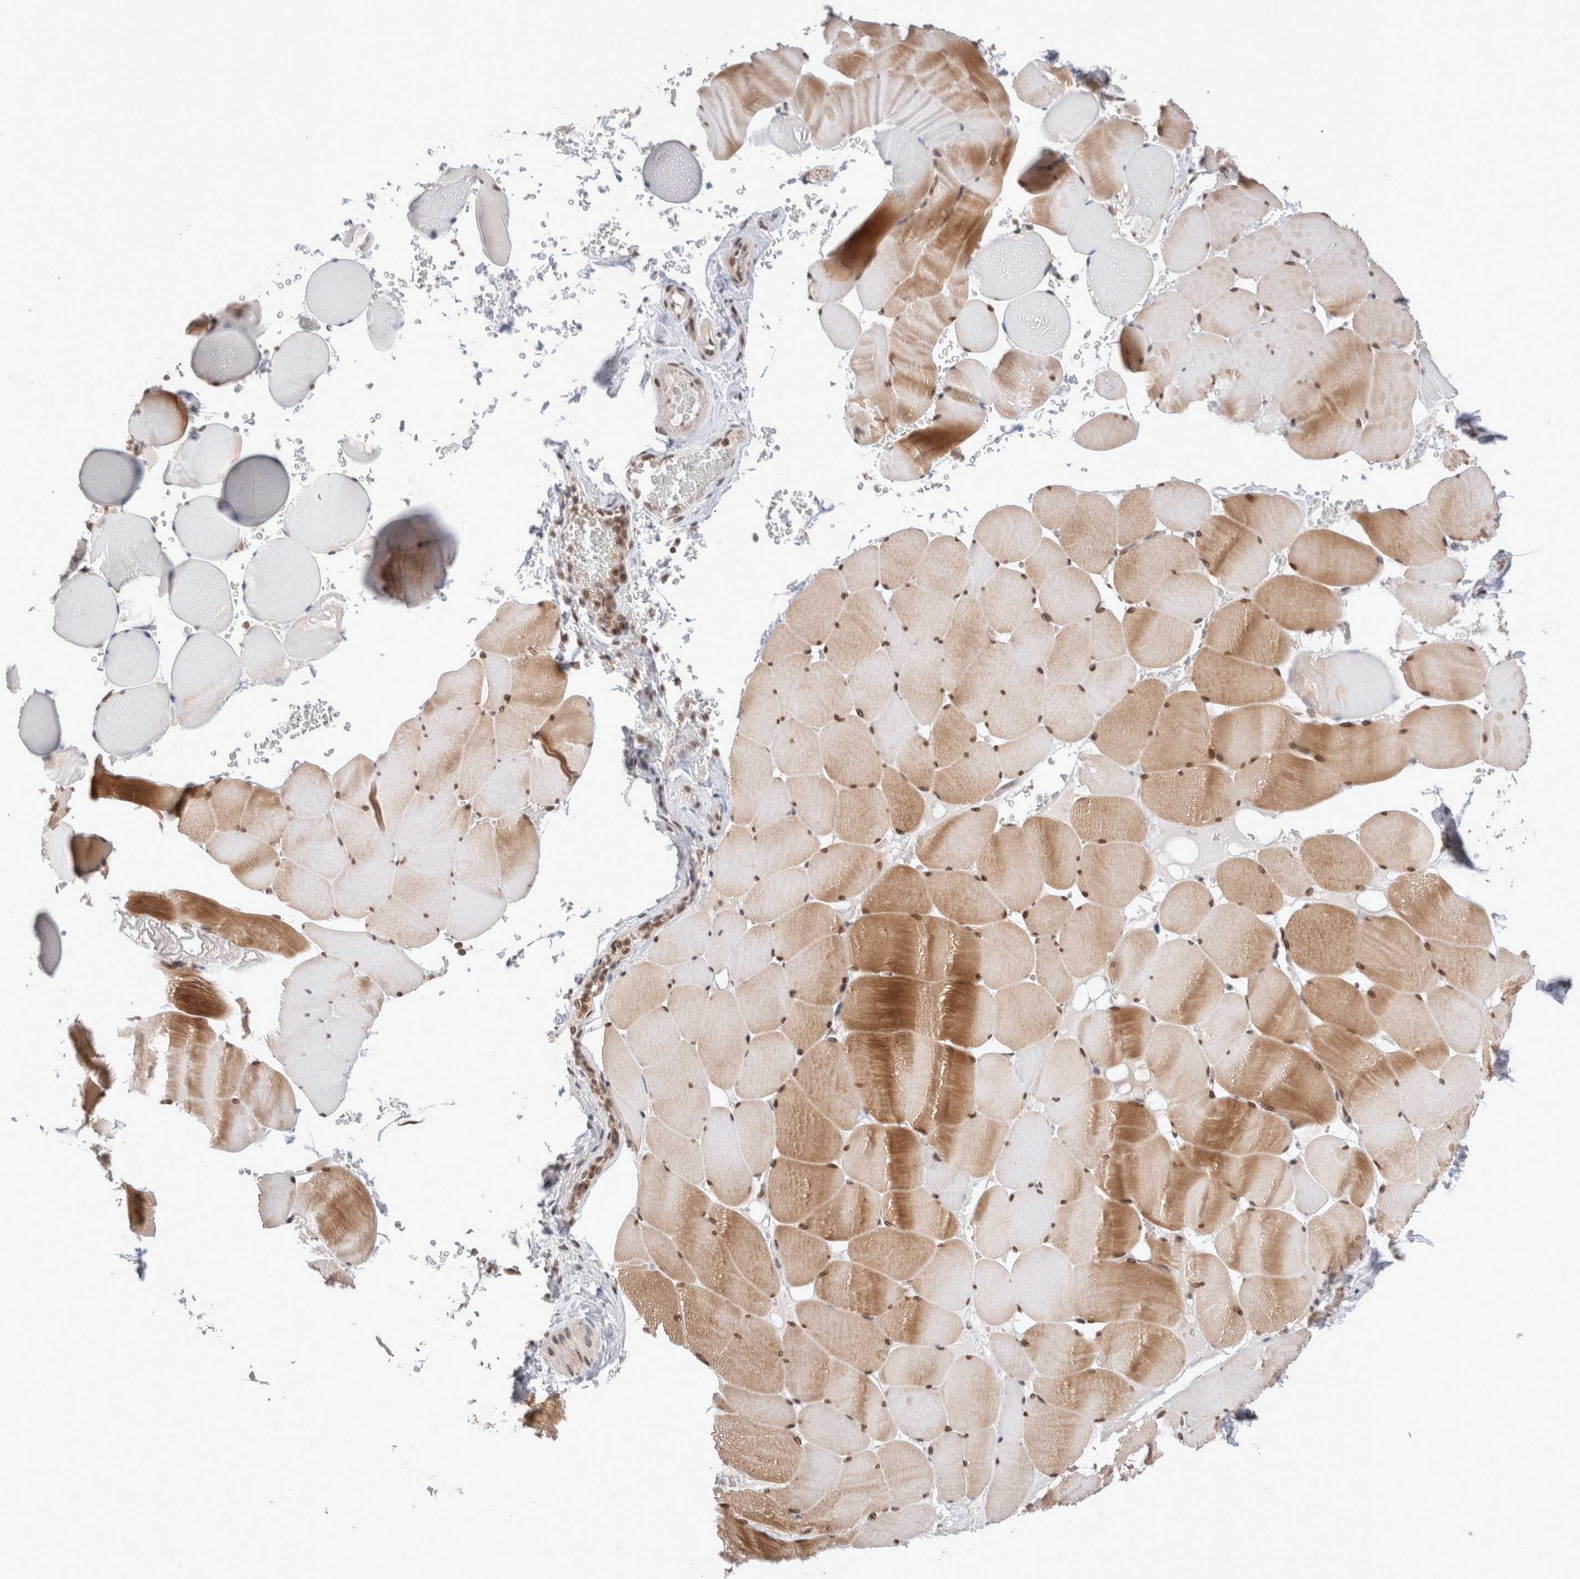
{"staining": {"intensity": "moderate", "quantity": ">75%", "location": "cytoplasmic/membranous,nuclear"}, "tissue": "skeletal muscle", "cell_type": "Myocytes", "image_type": "normal", "snomed": [{"axis": "morphology", "description": "Normal tissue, NOS"}, {"axis": "topography", "description": "Skeletal muscle"}], "caption": "A medium amount of moderate cytoplasmic/membranous,nuclear staining is present in about >75% of myocytes in normal skeletal muscle. (Brightfield microscopy of DAB IHC at high magnification).", "gene": "TPR", "patient": {"sex": "male", "age": 62}}